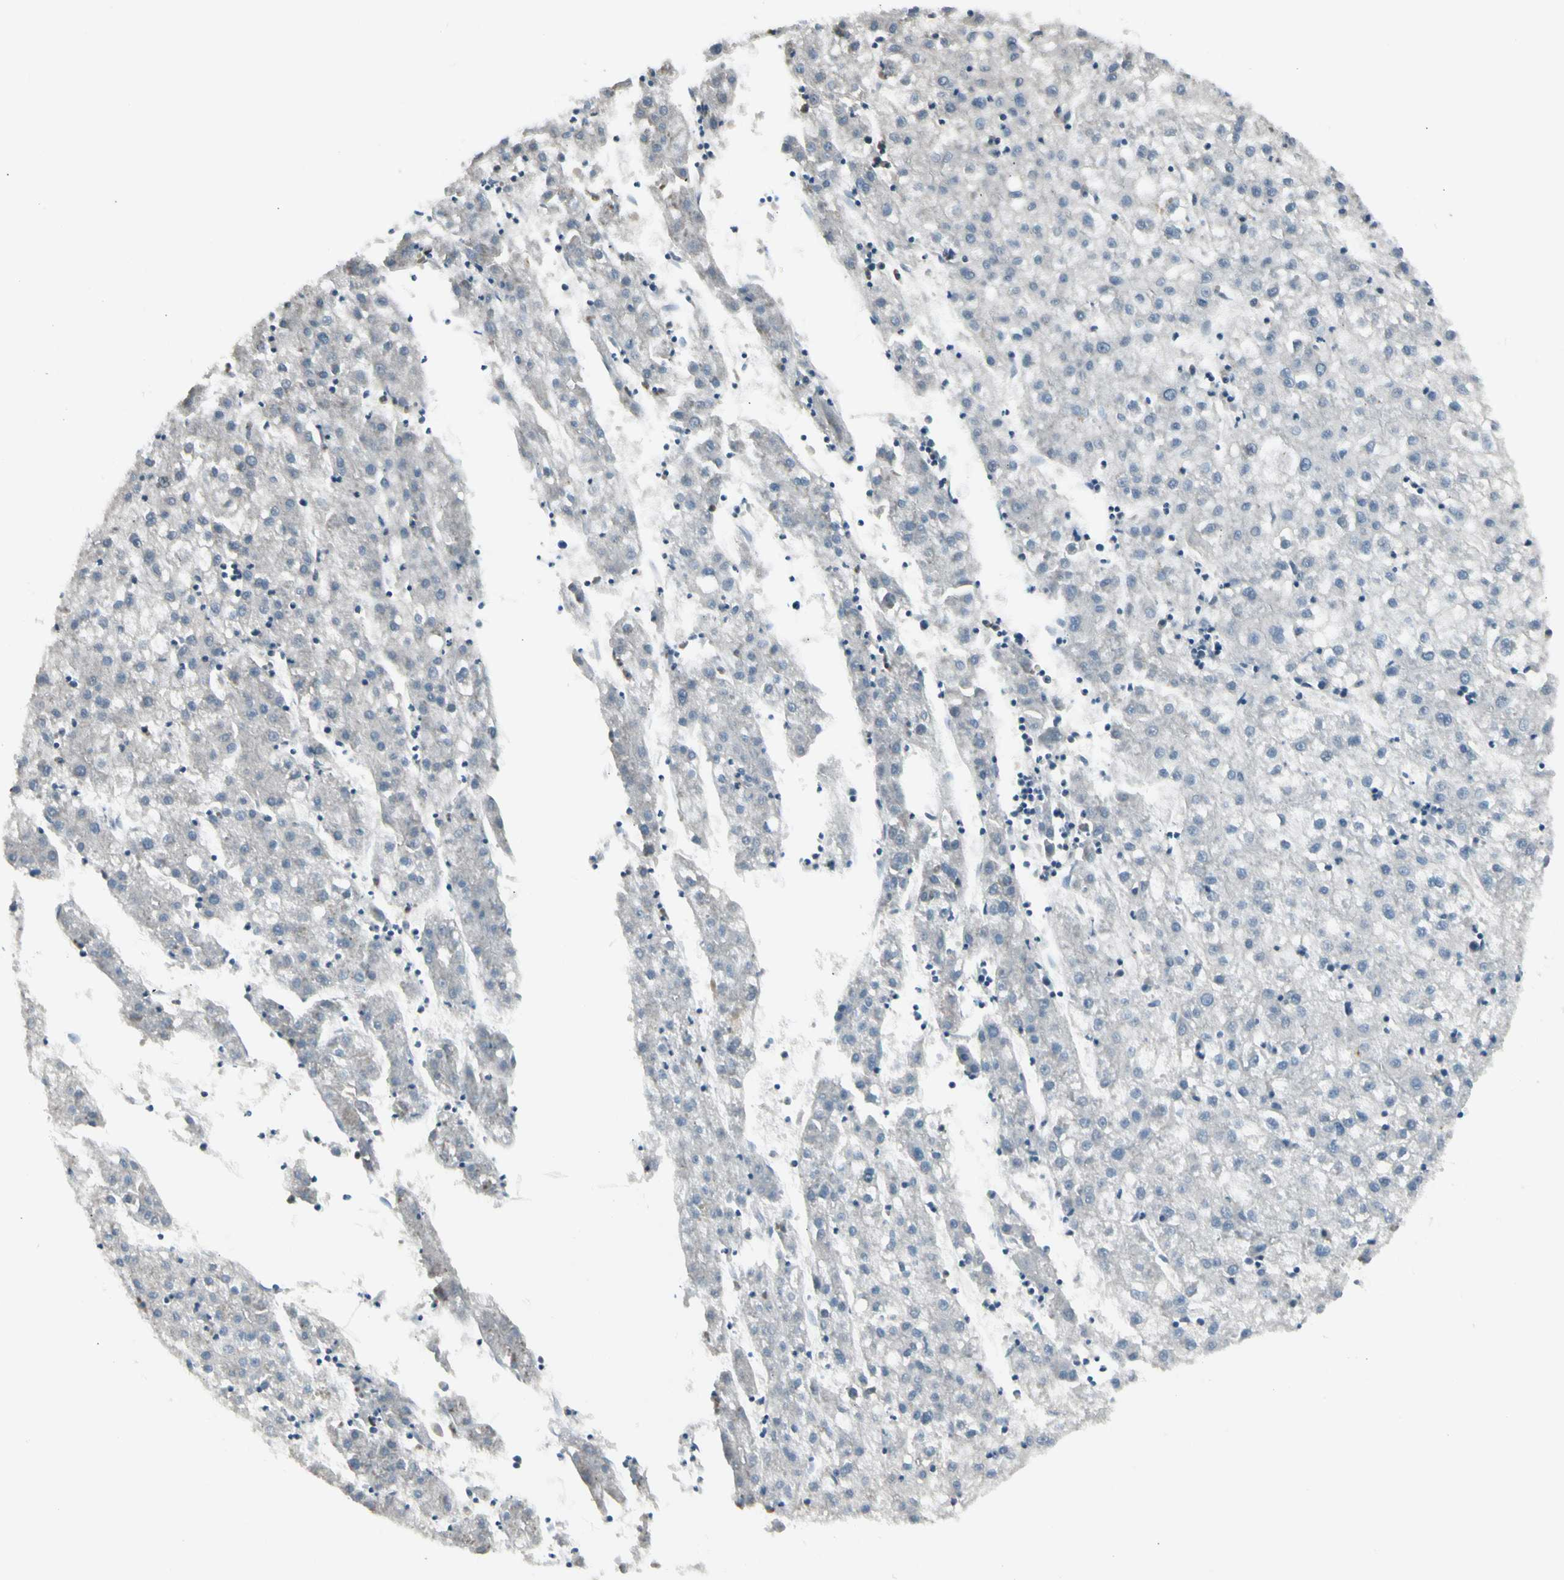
{"staining": {"intensity": "negative", "quantity": "none", "location": "none"}, "tissue": "liver cancer", "cell_type": "Tumor cells", "image_type": "cancer", "snomed": [{"axis": "morphology", "description": "Carcinoma, Hepatocellular, NOS"}, {"axis": "topography", "description": "Liver"}], "caption": "There is no significant expression in tumor cells of hepatocellular carcinoma (liver).", "gene": "PANK2", "patient": {"sex": "male", "age": 72}}